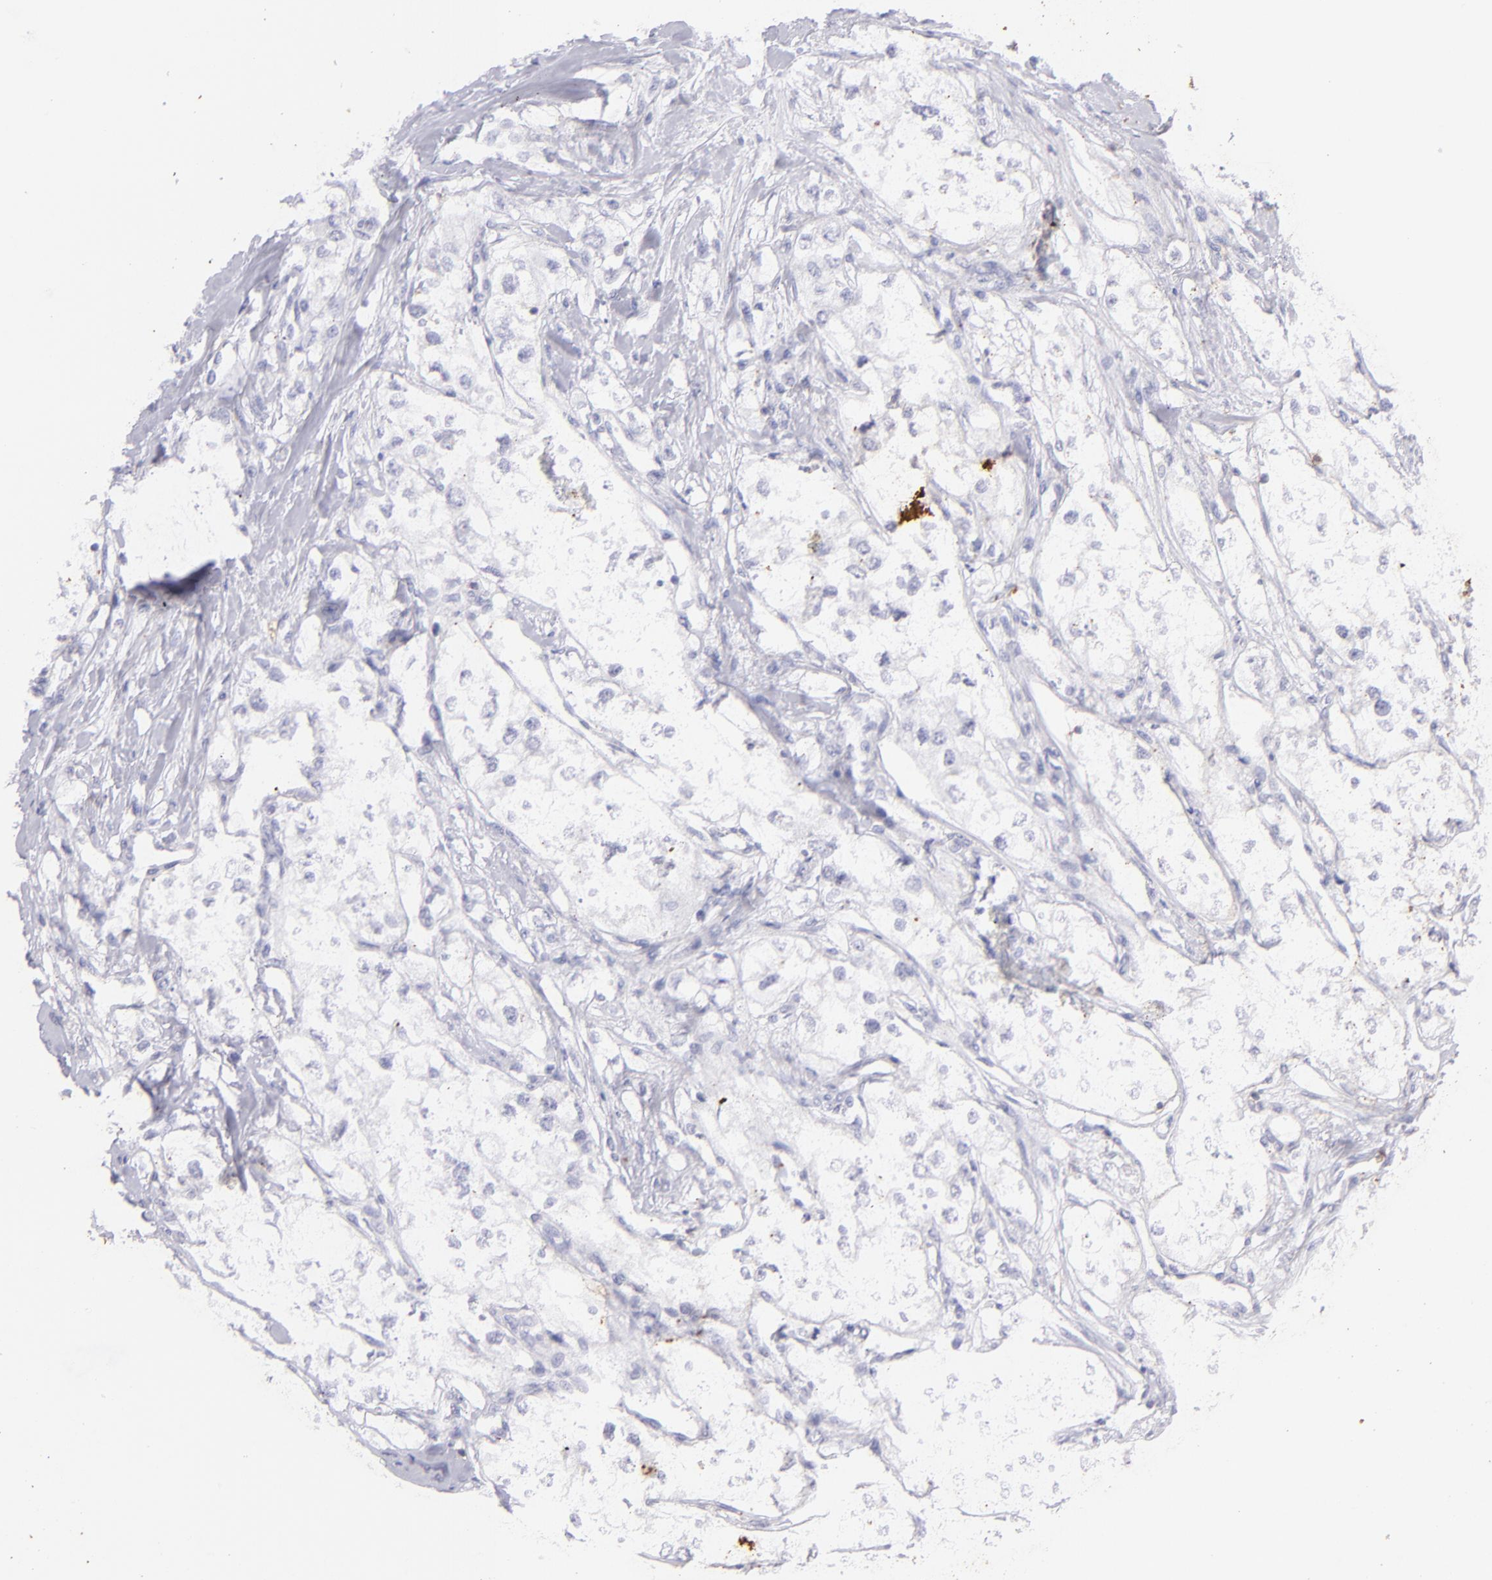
{"staining": {"intensity": "negative", "quantity": "none", "location": "none"}, "tissue": "renal cancer", "cell_type": "Tumor cells", "image_type": "cancer", "snomed": [{"axis": "morphology", "description": "Adenocarcinoma, NOS"}, {"axis": "topography", "description": "Kidney"}], "caption": "The immunohistochemistry (IHC) image has no significant staining in tumor cells of renal cancer (adenocarcinoma) tissue.", "gene": "CD69", "patient": {"sex": "male", "age": 57}}